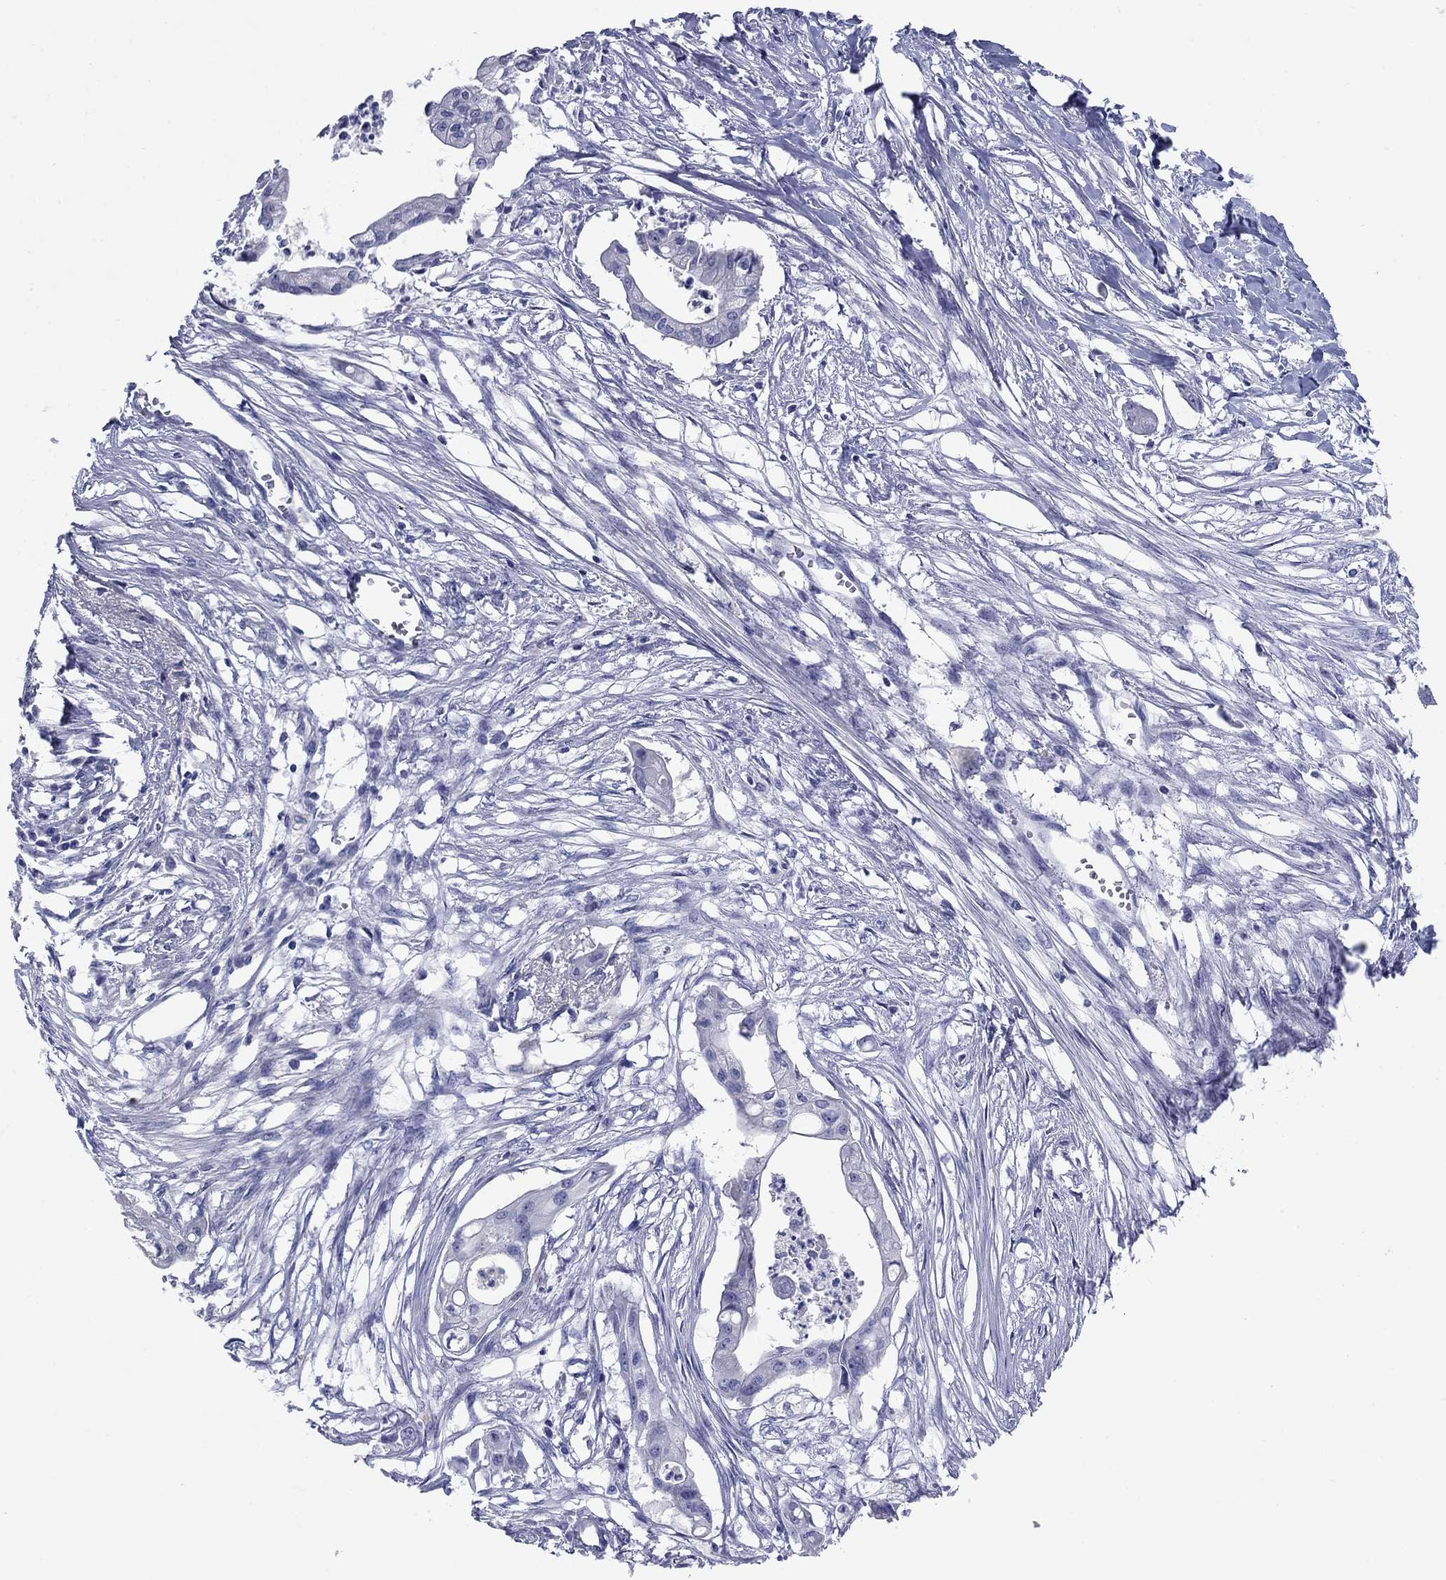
{"staining": {"intensity": "negative", "quantity": "none", "location": "none"}, "tissue": "pancreatic cancer", "cell_type": "Tumor cells", "image_type": "cancer", "snomed": [{"axis": "morphology", "description": "Normal tissue, NOS"}, {"axis": "morphology", "description": "Adenocarcinoma, NOS"}, {"axis": "topography", "description": "Pancreas"}], "caption": "Immunohistochemistry (IHC) photomicrograph of neoplastic tissue: pancreatic adenocarcinoma stained with DAB (3,3'-diaminobenzidine) demonstrates no significant protein expression in tumor cells.", "gene": "PRKCG", "patient": {"sex": "female", "age": 58}}